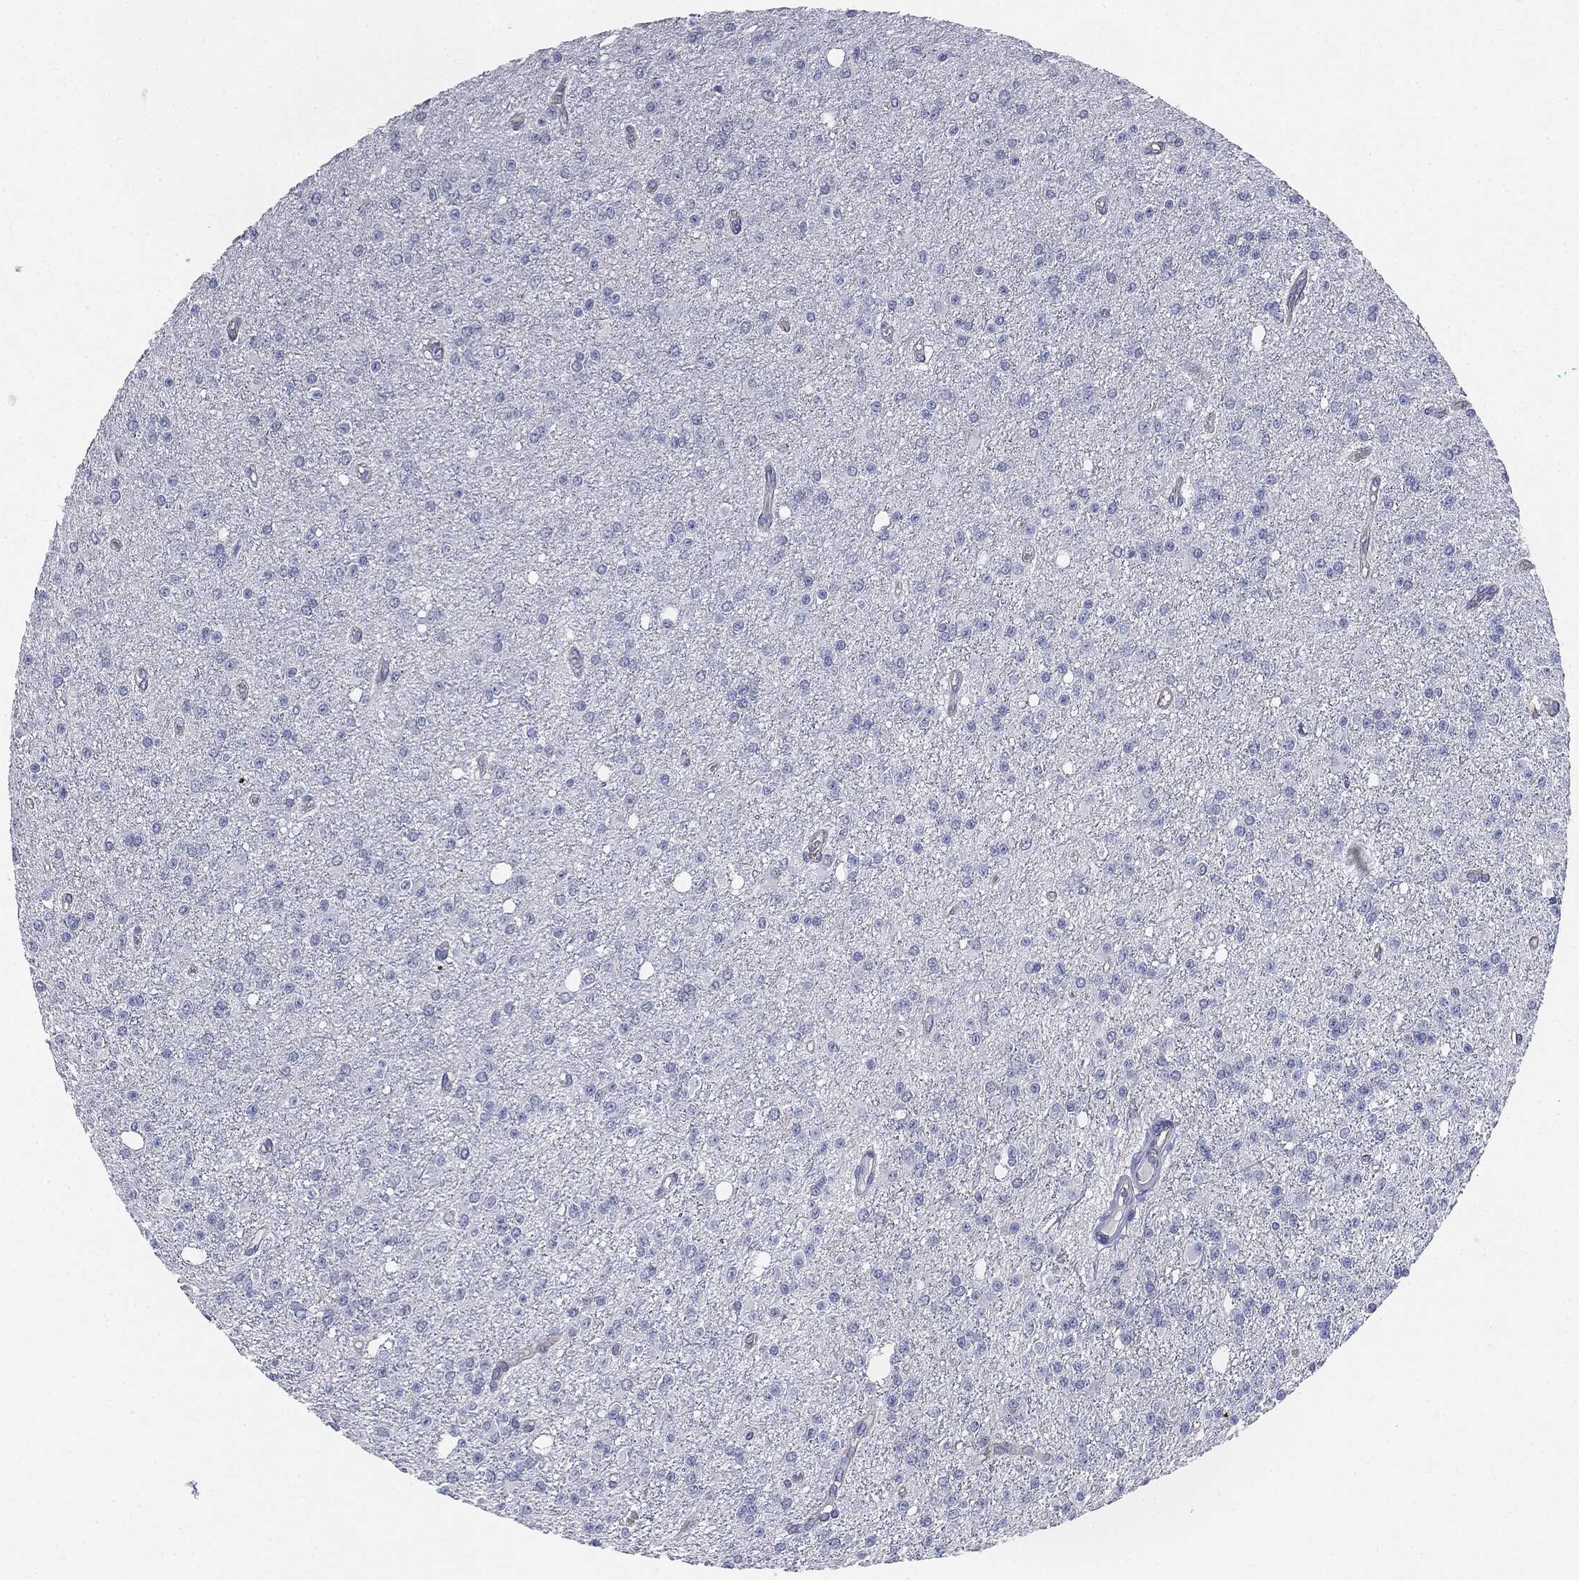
{"staining": {"intensity": "negative", "quantity": "none", "location": "none"}, "tissue": "glioma", "cell_type": "Tumor cells", "image_type": "cancer", "snomed": [{"axis": "morphology", "description": "Glioma, malignant, Low grade"}, {"axis": "topography", "description": "Brain"}], "caption": "Tumor cells show no significant protein staining in glioma.", "gene": "MUC5AC", "patient": {"sex": "female", "age": 45}}